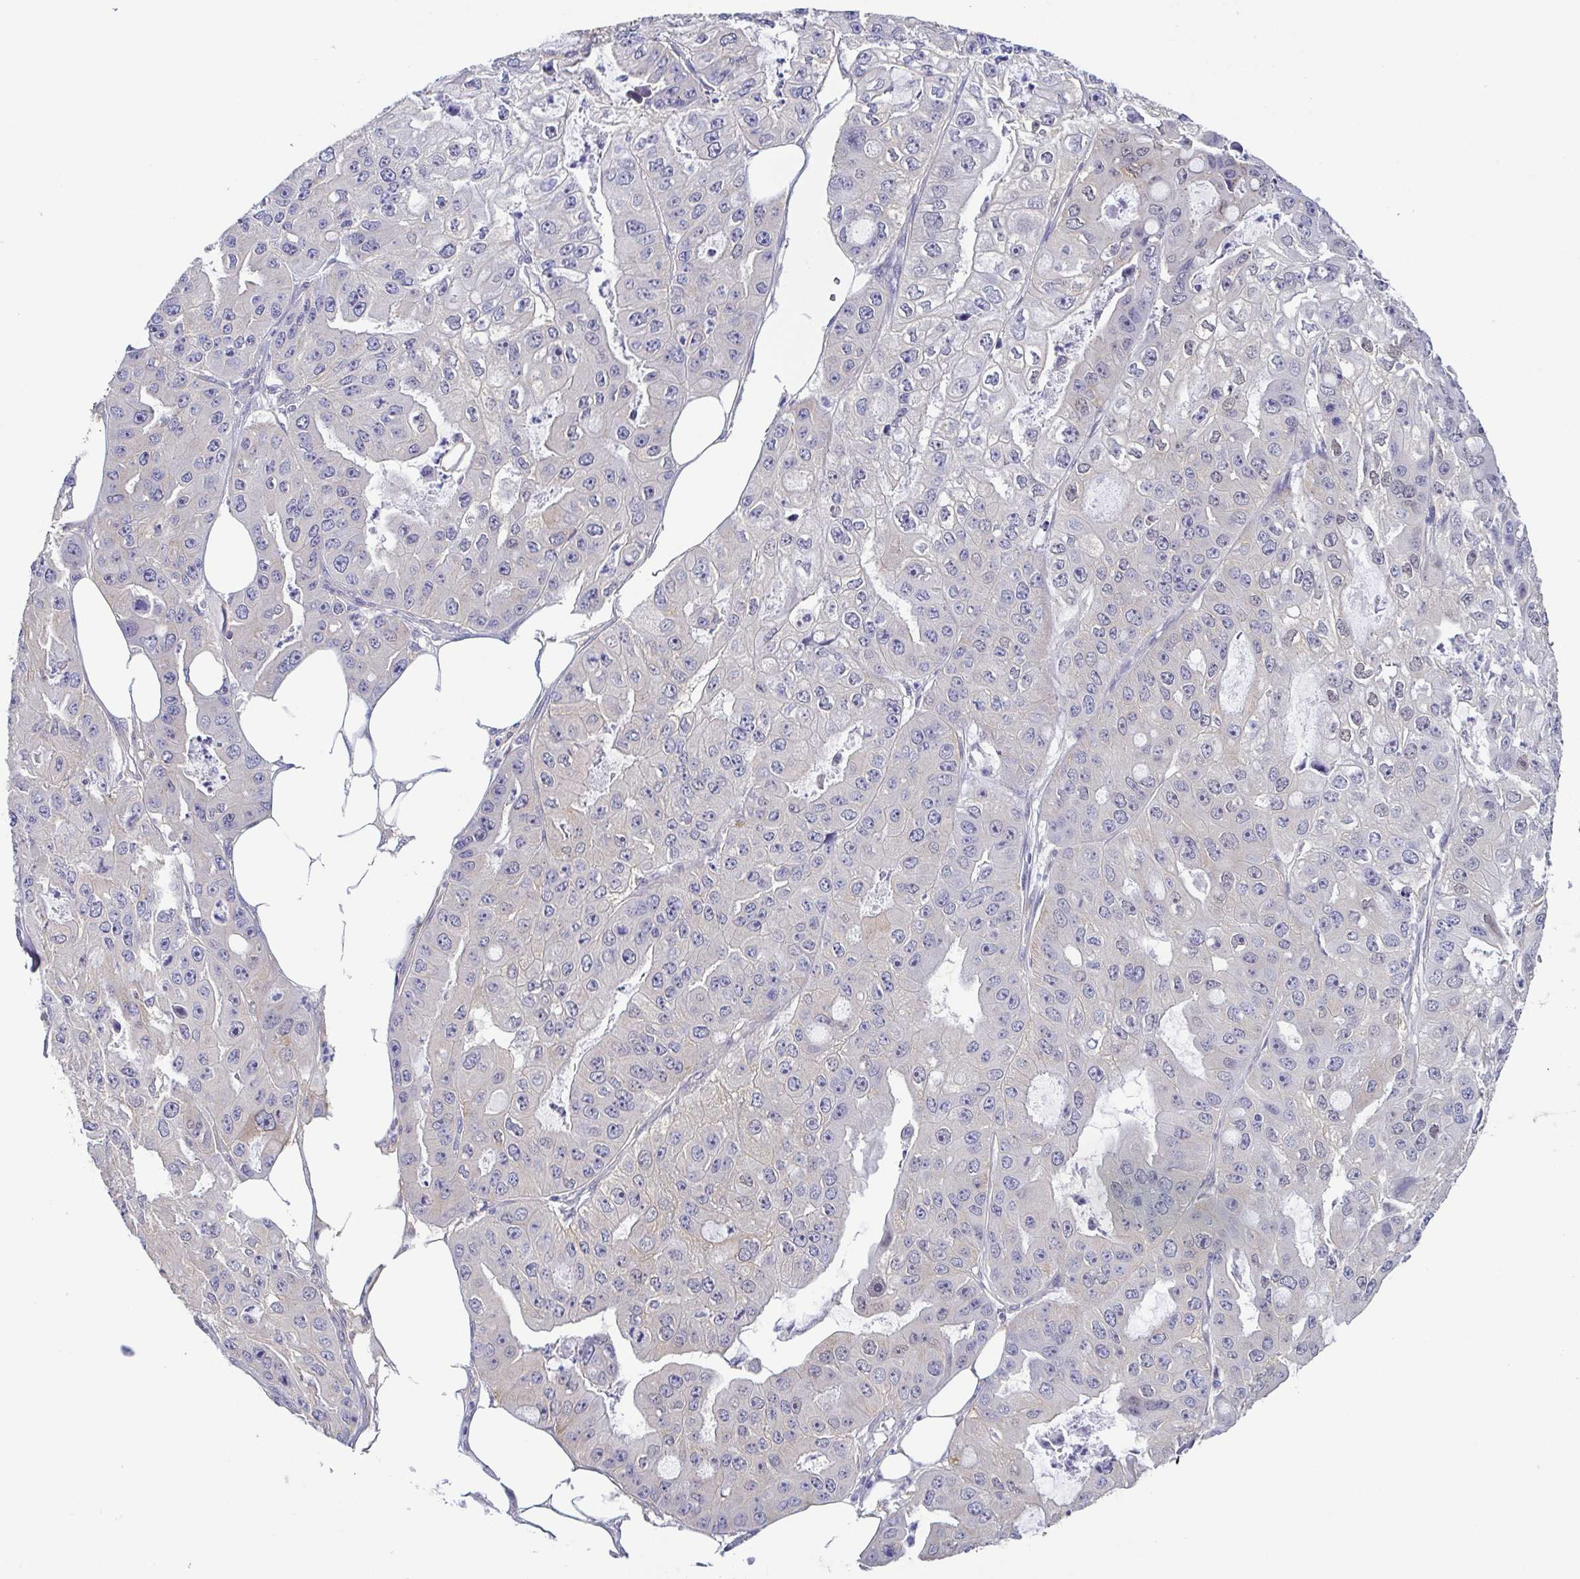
{"staining": {"intensity": "weak", "quantity": "<25%", "location": "nuclear"}, "tissue": "ovarian cancer", "cell_type": "Tumor cells", "image_type": "cancer", "snomed": [{"axis": "morphology", "description": "Cystadenocarcinoma, serous, NOS"}, {"axis": "topography", "description": "Ovary"}], "caption": "Immunohistochemistry (IHC) histopathology image of neoplastic tissue: human ovarian cancer stained with DAB shows no significant protein positivity in tumor cells.", "gene": "UBE2Q1", "patient": {"sex": "female", "age": 56}}